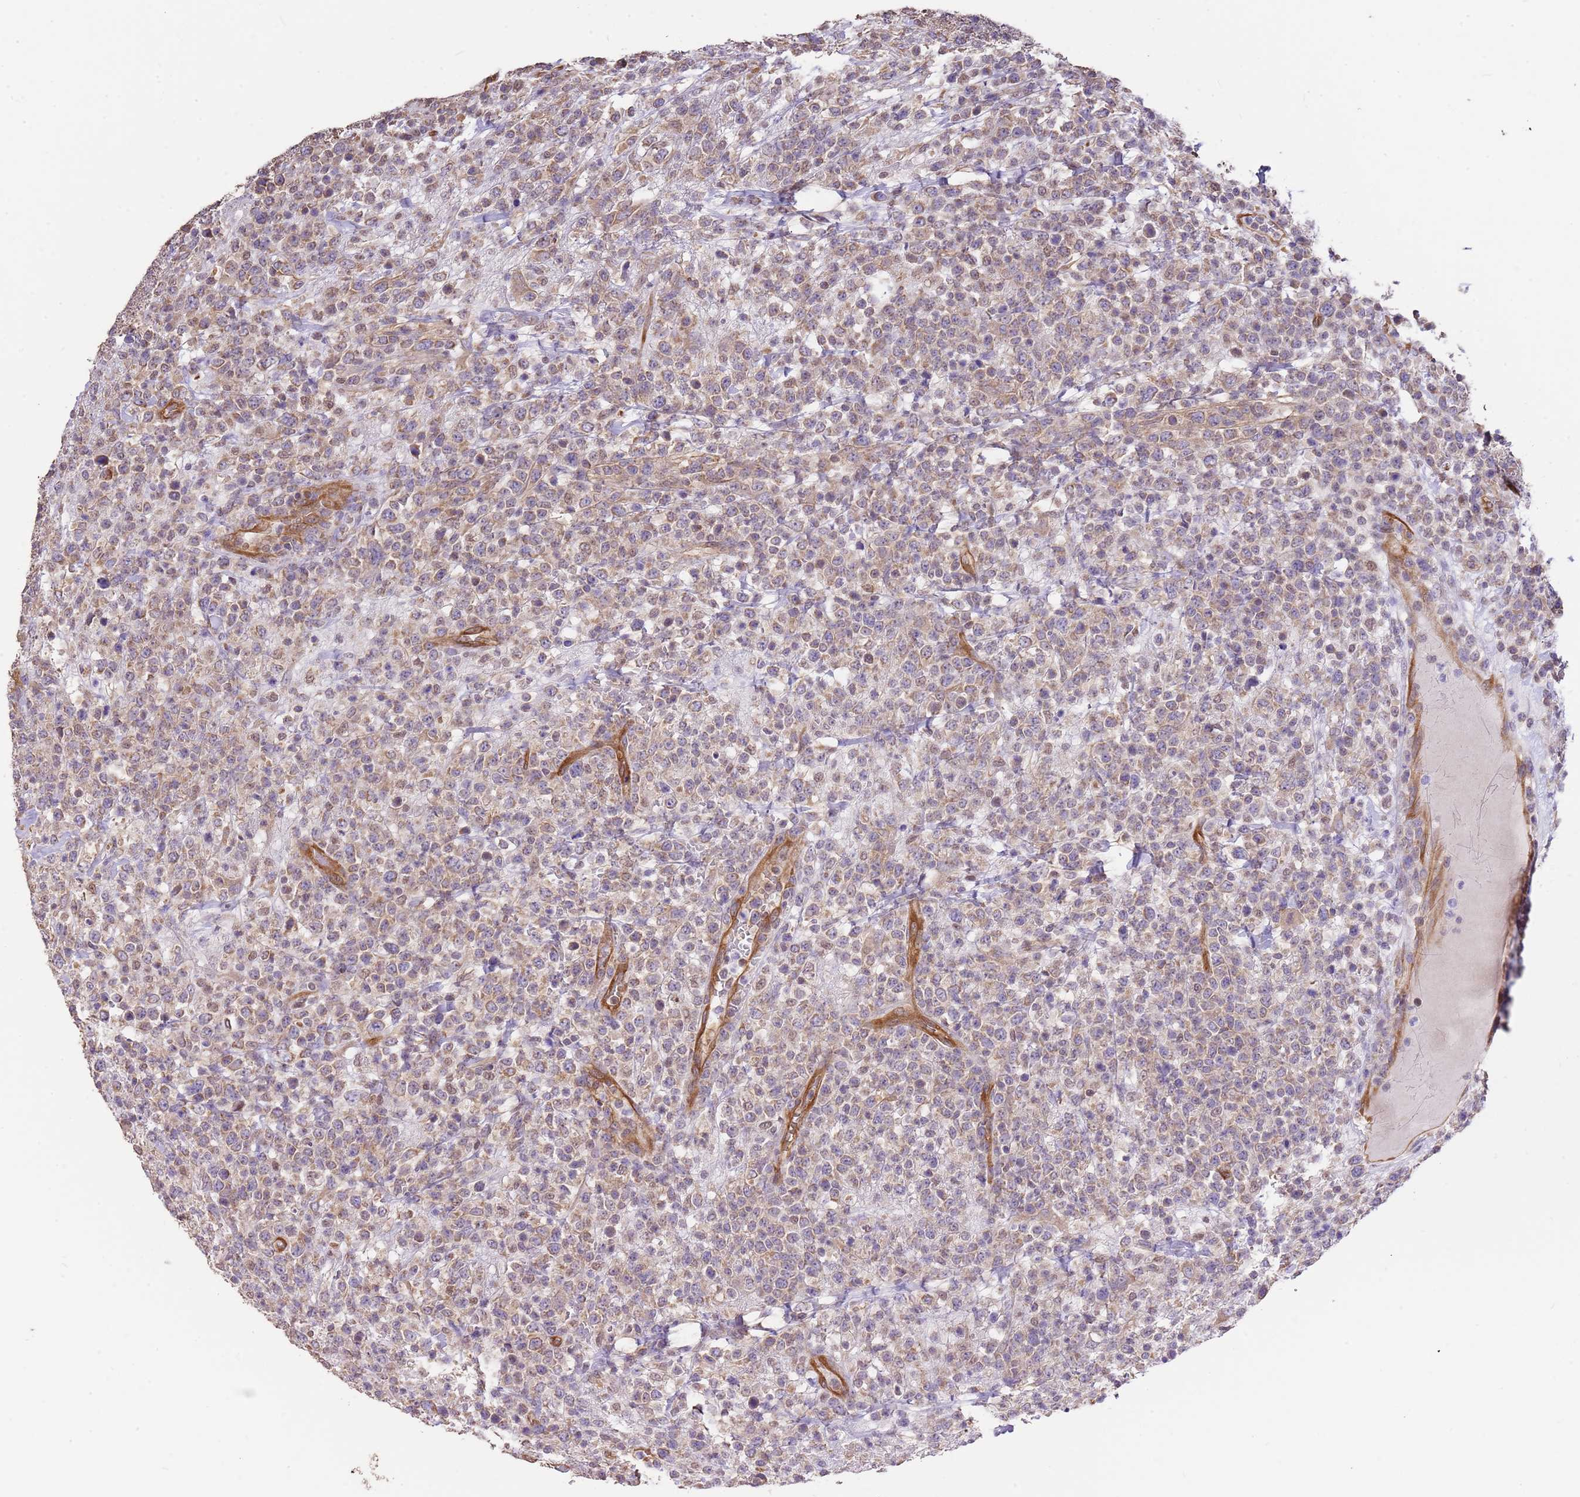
{"staining": {"intensity": "weak", "quantity": ">75%", "location": "cytoplasmic/membranous"}, "tissue": "lymphoma", "cell_type": "Tumor cells", "image_type": "cancer", "snomed": [{"axis": "morphology", "description": "Malignant lymphoma, non-Hodgkin's type, High grade"}, {"axis": "topography", "description": "Colon"}], "caption": "Immunohistochemical staining of human malignant lymphoma, non-Hodgkin's type (high-grade) exhibits weak cytoplasmic/membranous protein staining in approximately >75% of tumor cells.", "gene": "DOCK9", "patient": {"sex": "female", "age": 53}}